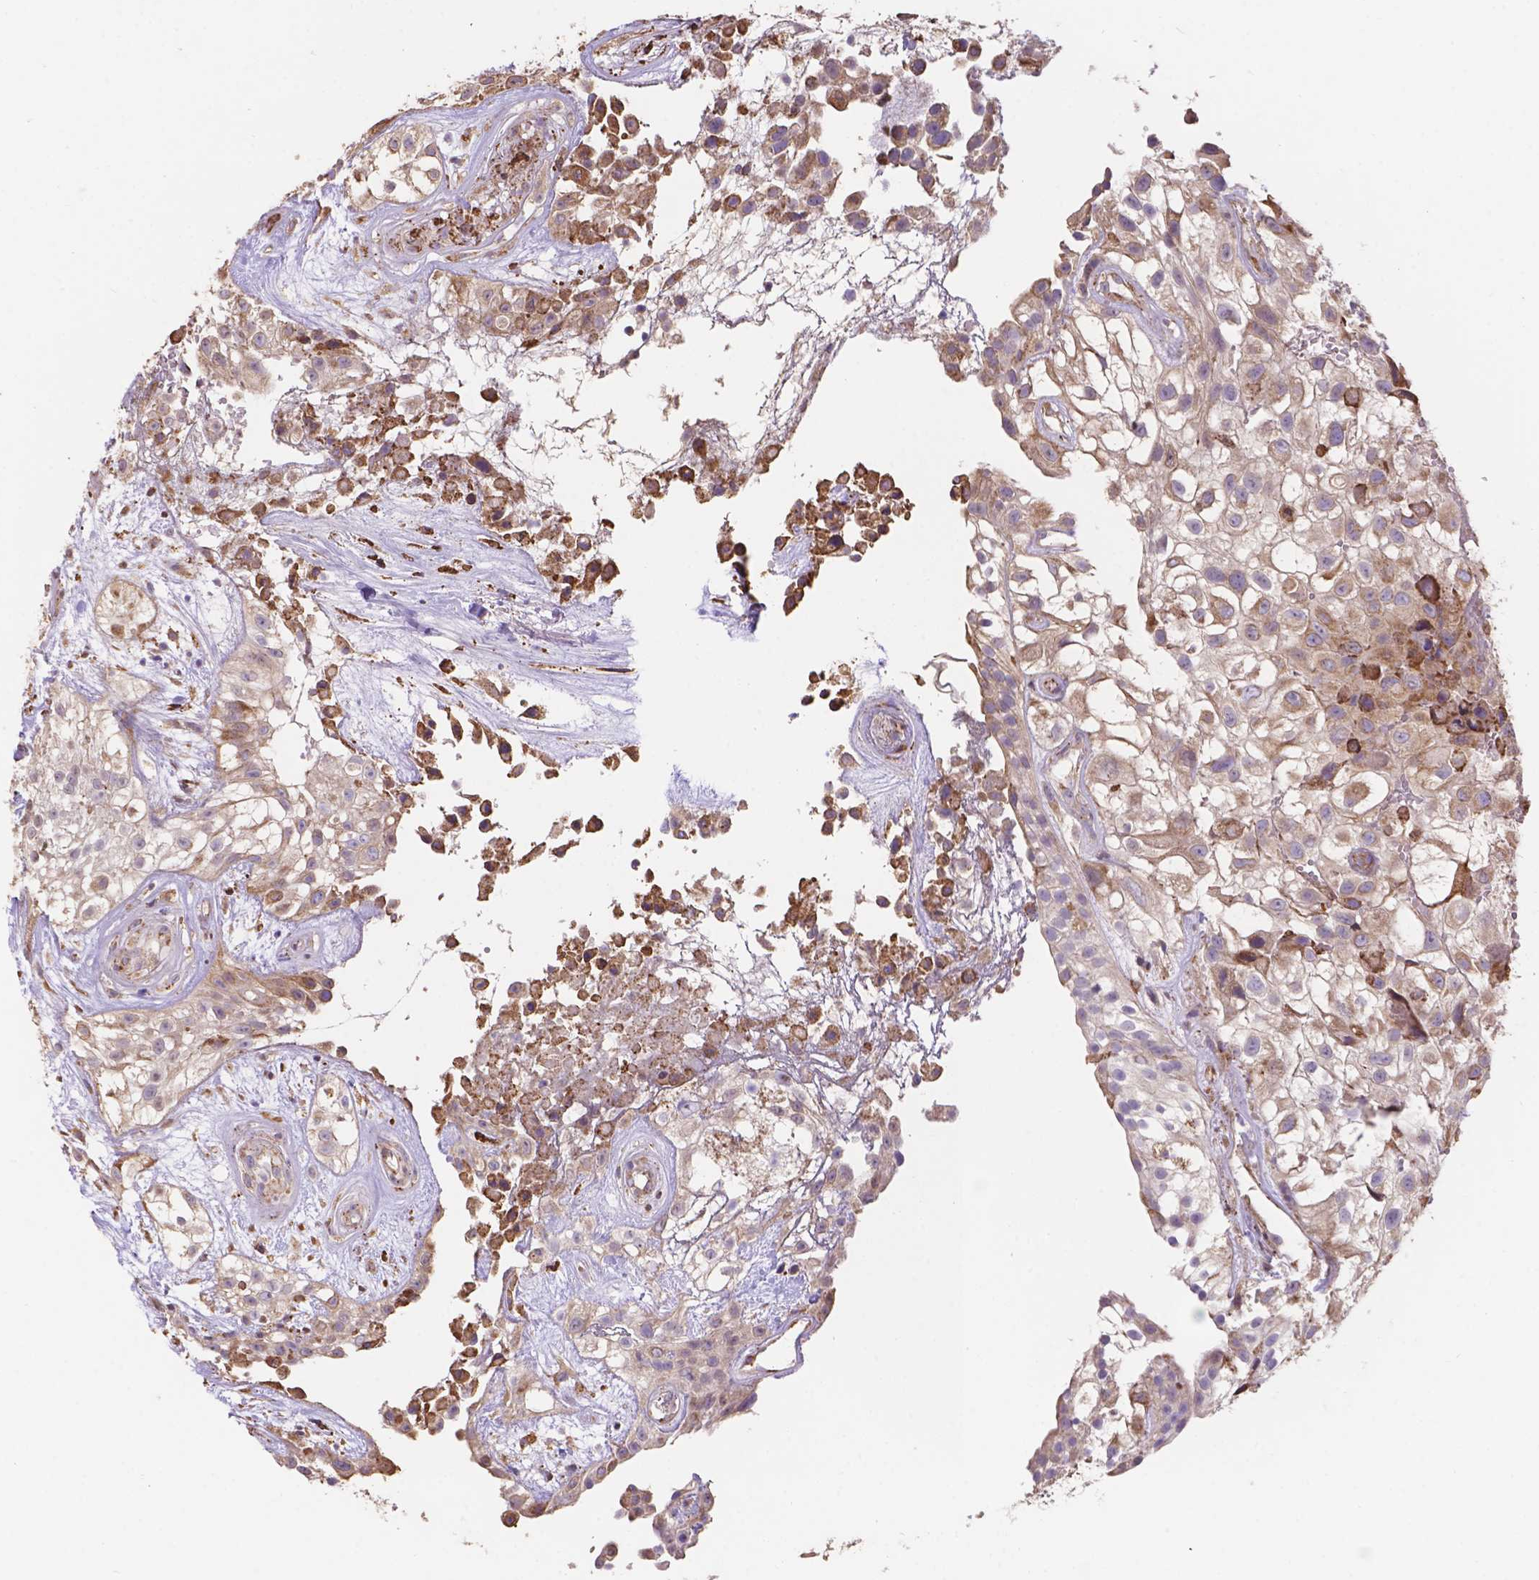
{"staining": {"intensity": "moderate", "quantity": "<25%", "location": "cytoplasmic/membranous"}, "tissue": "urothelial cancer", "cell_type": "Tumor cells", "image_type": "cancer", "snomed": [{"axis": "morphology", "description": "Urothelial carcinoma, High grade"}, {"axis": "topography", "description": "Urinary bladder"}], "caption": "IHC staining of urothelial cancer, which shows low levels of moderate cytoplasmic/membranous positivity in approximately <25% of tumor cells indicating moderate cytoplasmic/membranous protein positivity. The staining was performed using DAB (3,3'-diaminobenzidine) (brown) for protein detection and nuclei were counterstained in hematoxylin (blue).", "gene": "IPO11", "patient": {"sex": "male", "age": 56}}